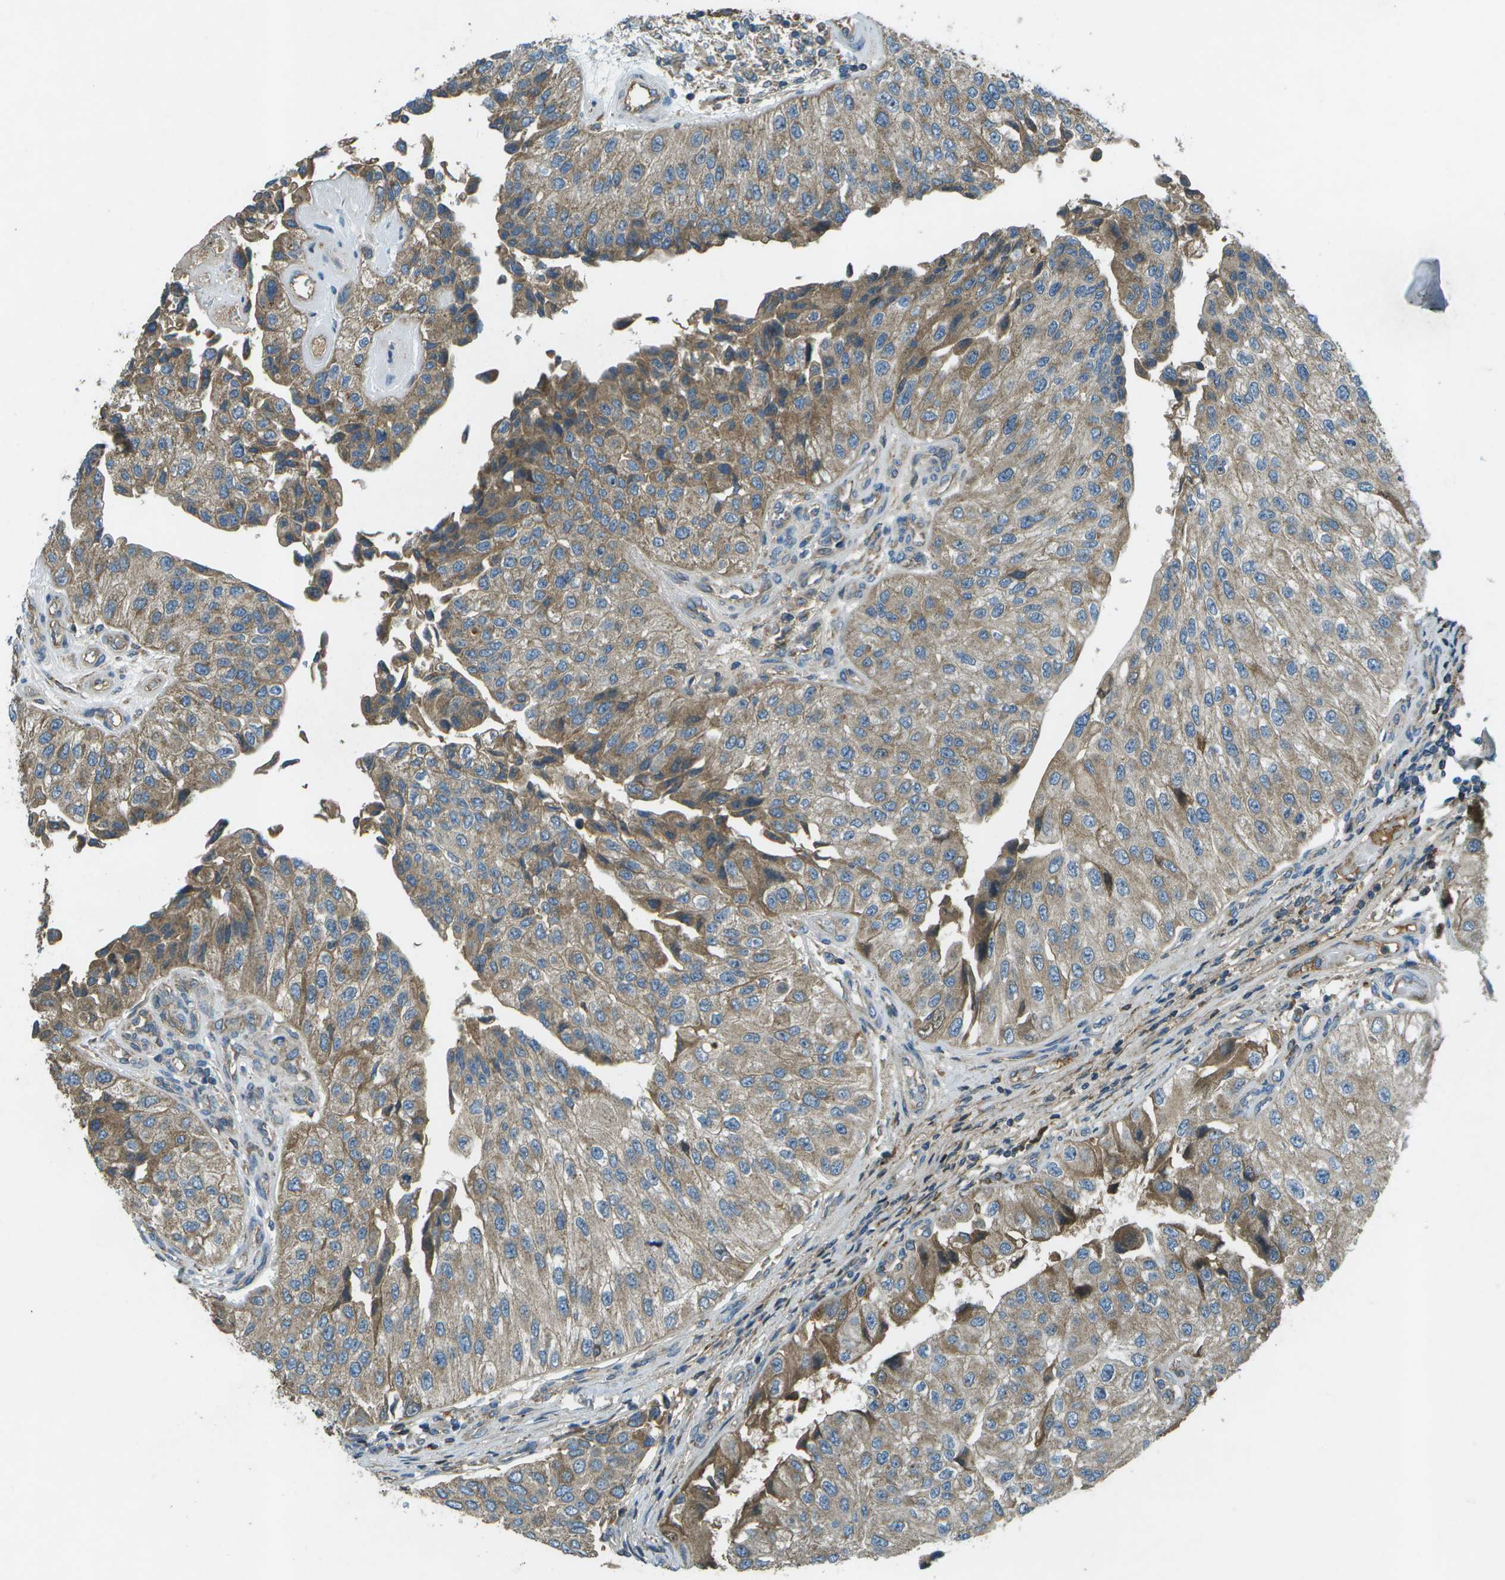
{"staining": {"intensity": "moderate", "quantity": ">75%", "location": "cytoplasmic/membranous"}, "tissue": "urothelial cancer", "cell_type": "Tumor cells", "image_type": "cancer", "snomed": [{"axis": "morphology", "description": "Urothelial carcinoma, High grade"}, {"axis": "topography", "description": "Kidney"}, {"axis": "topography", "description": "Urinary bladder"}], "caption": "Immunohistochemical staining of human urothelial cancer shows moderate cytoplasmic/membranous protein expression in about >75% of tumor cells. (brown staining indicates protein expression, while blue staining denotes nuclei).", "gene": "PXYLP1", "patient": {"sex": "male", "age": 77}}